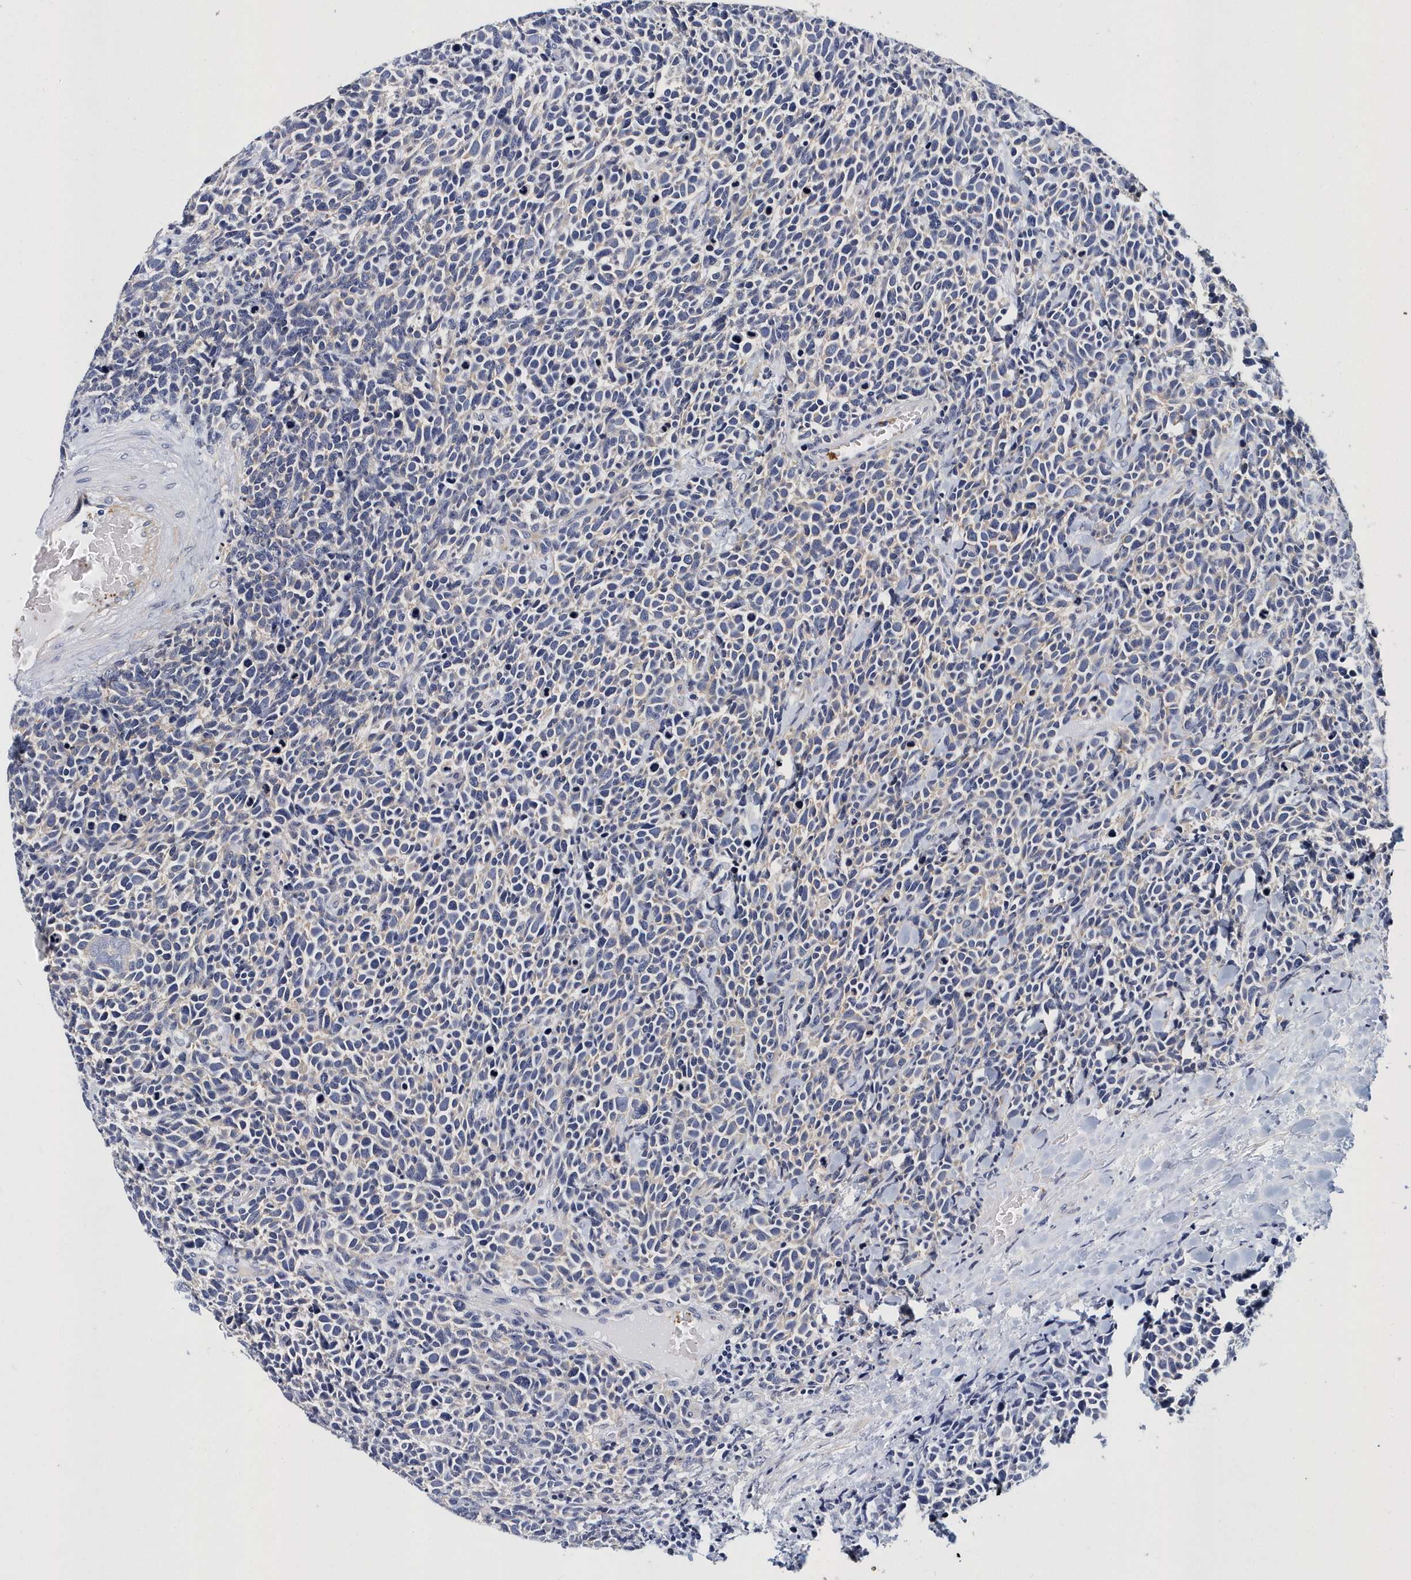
{"staining": {"intensity": "negative", "quantity": "none", "location": "none"}, "tissue": "urothelial cancer", "cell_type": "Tumor cells", "image_type": "cancer", "snomed": [{"axis": "morphology", "description": "Urothelial carcinoma, High grade"}, {"axis": "topography", "description": "Urinary bladder"}], "caption": "Immunohistochemistry micrograph of neoplastic tissue: human urothelial cancer stained with DAB (3,3'-diaminobenzidine) displays no significant protein expression in tumor cells.", "gene": "ITGA2B", "patient": {"sex": "female", "age": 82}}